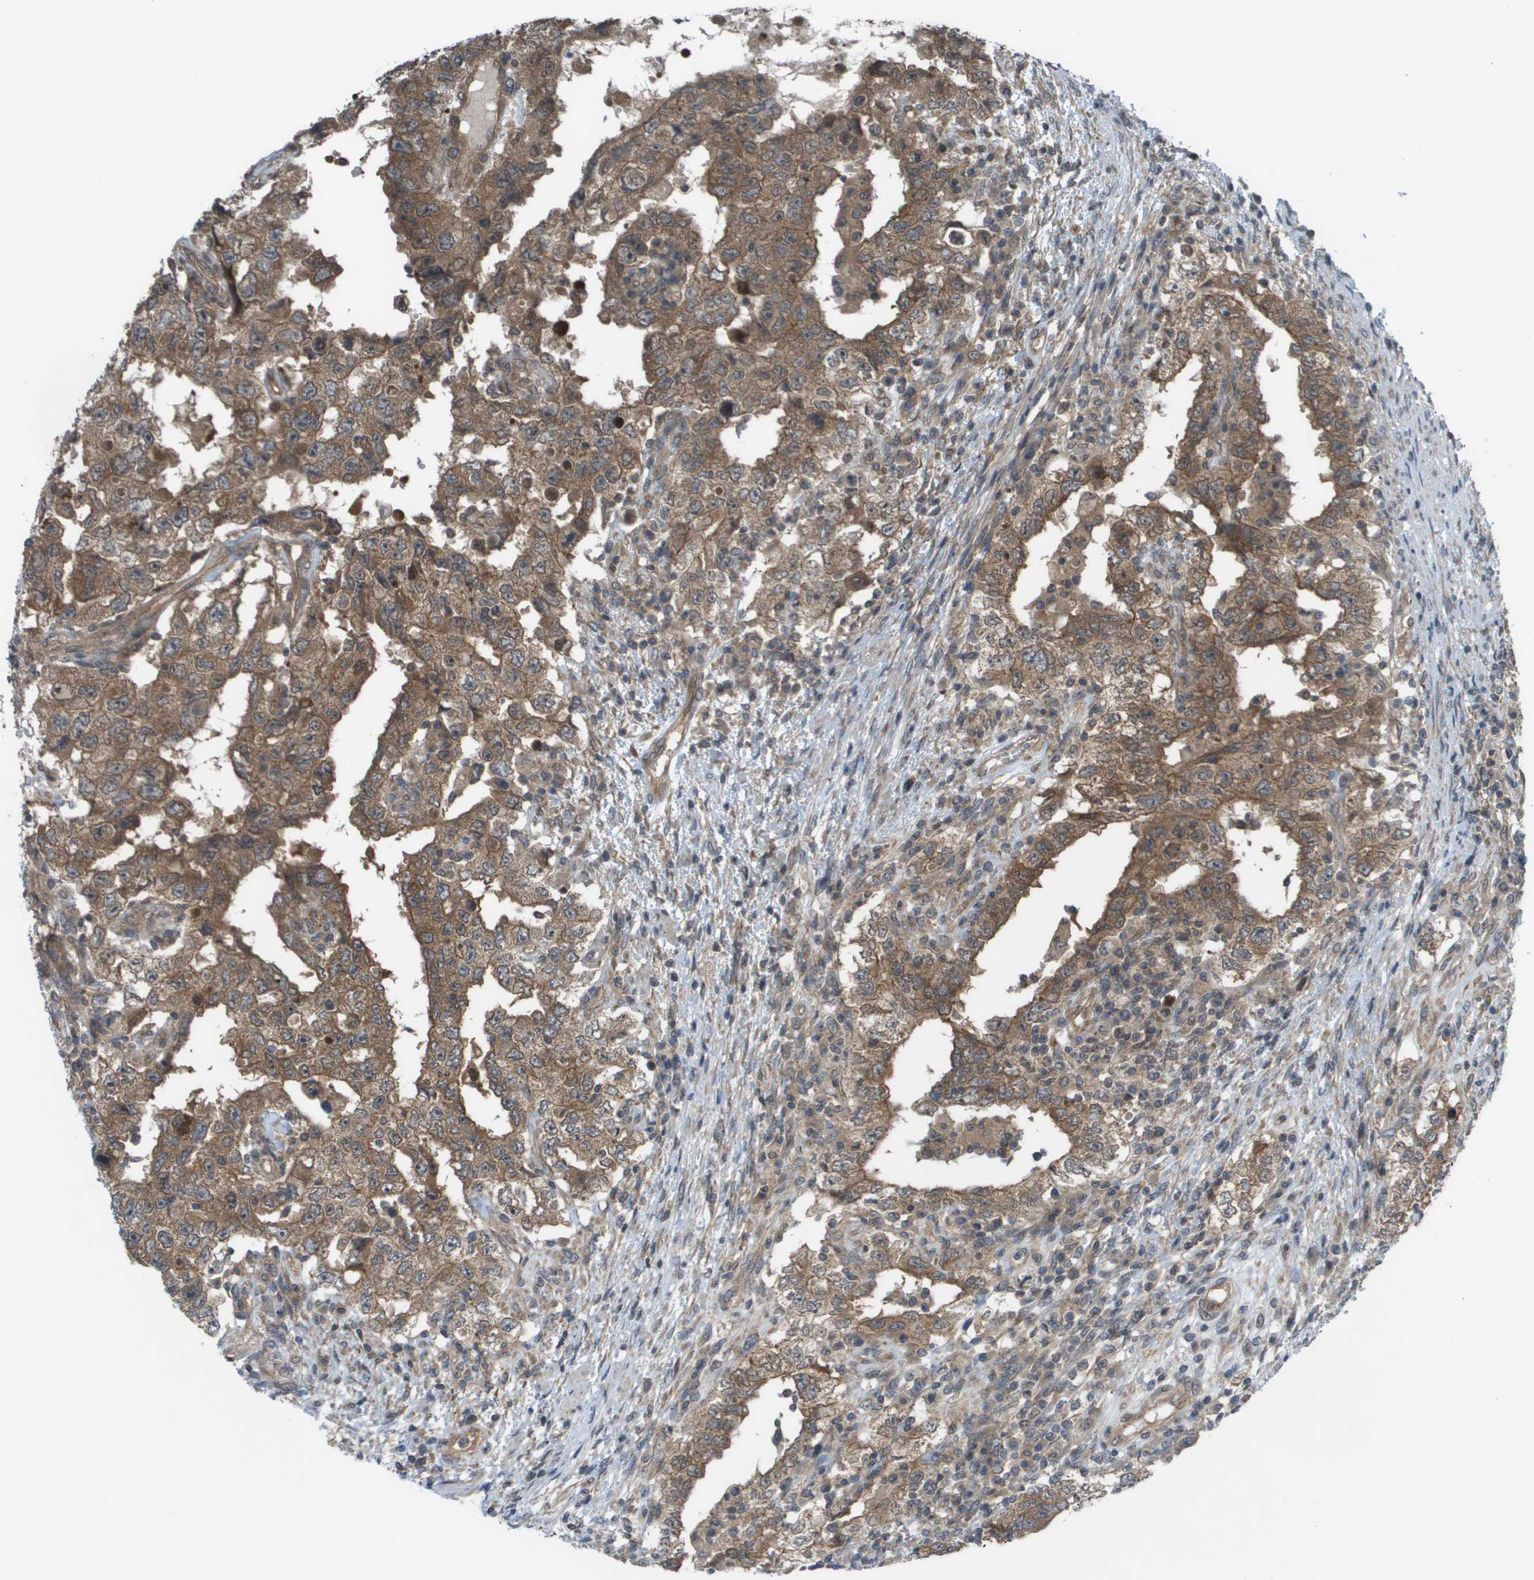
{"staining": {"intensity": "moderate", "quantity": ">75%", "location": "cytoplasmic/membranous"}, "tissue": "testis cancer", "cell_type": "Tumor cells", "image_type": "cancer", "snomed": [{"axis": "morphology", "description": "Carcinoma, Embryonal, NOS"}, {"axis": "topography", "description": "Testis"}], "caption": "The immunohistochemical stain labels moderate cytoplasmic/membranous positivity in tumor cells of embryonal carcinoma (testis) tissue.", "gene": "CTPS2", "patient": {"sex": "male", "age": 26}}